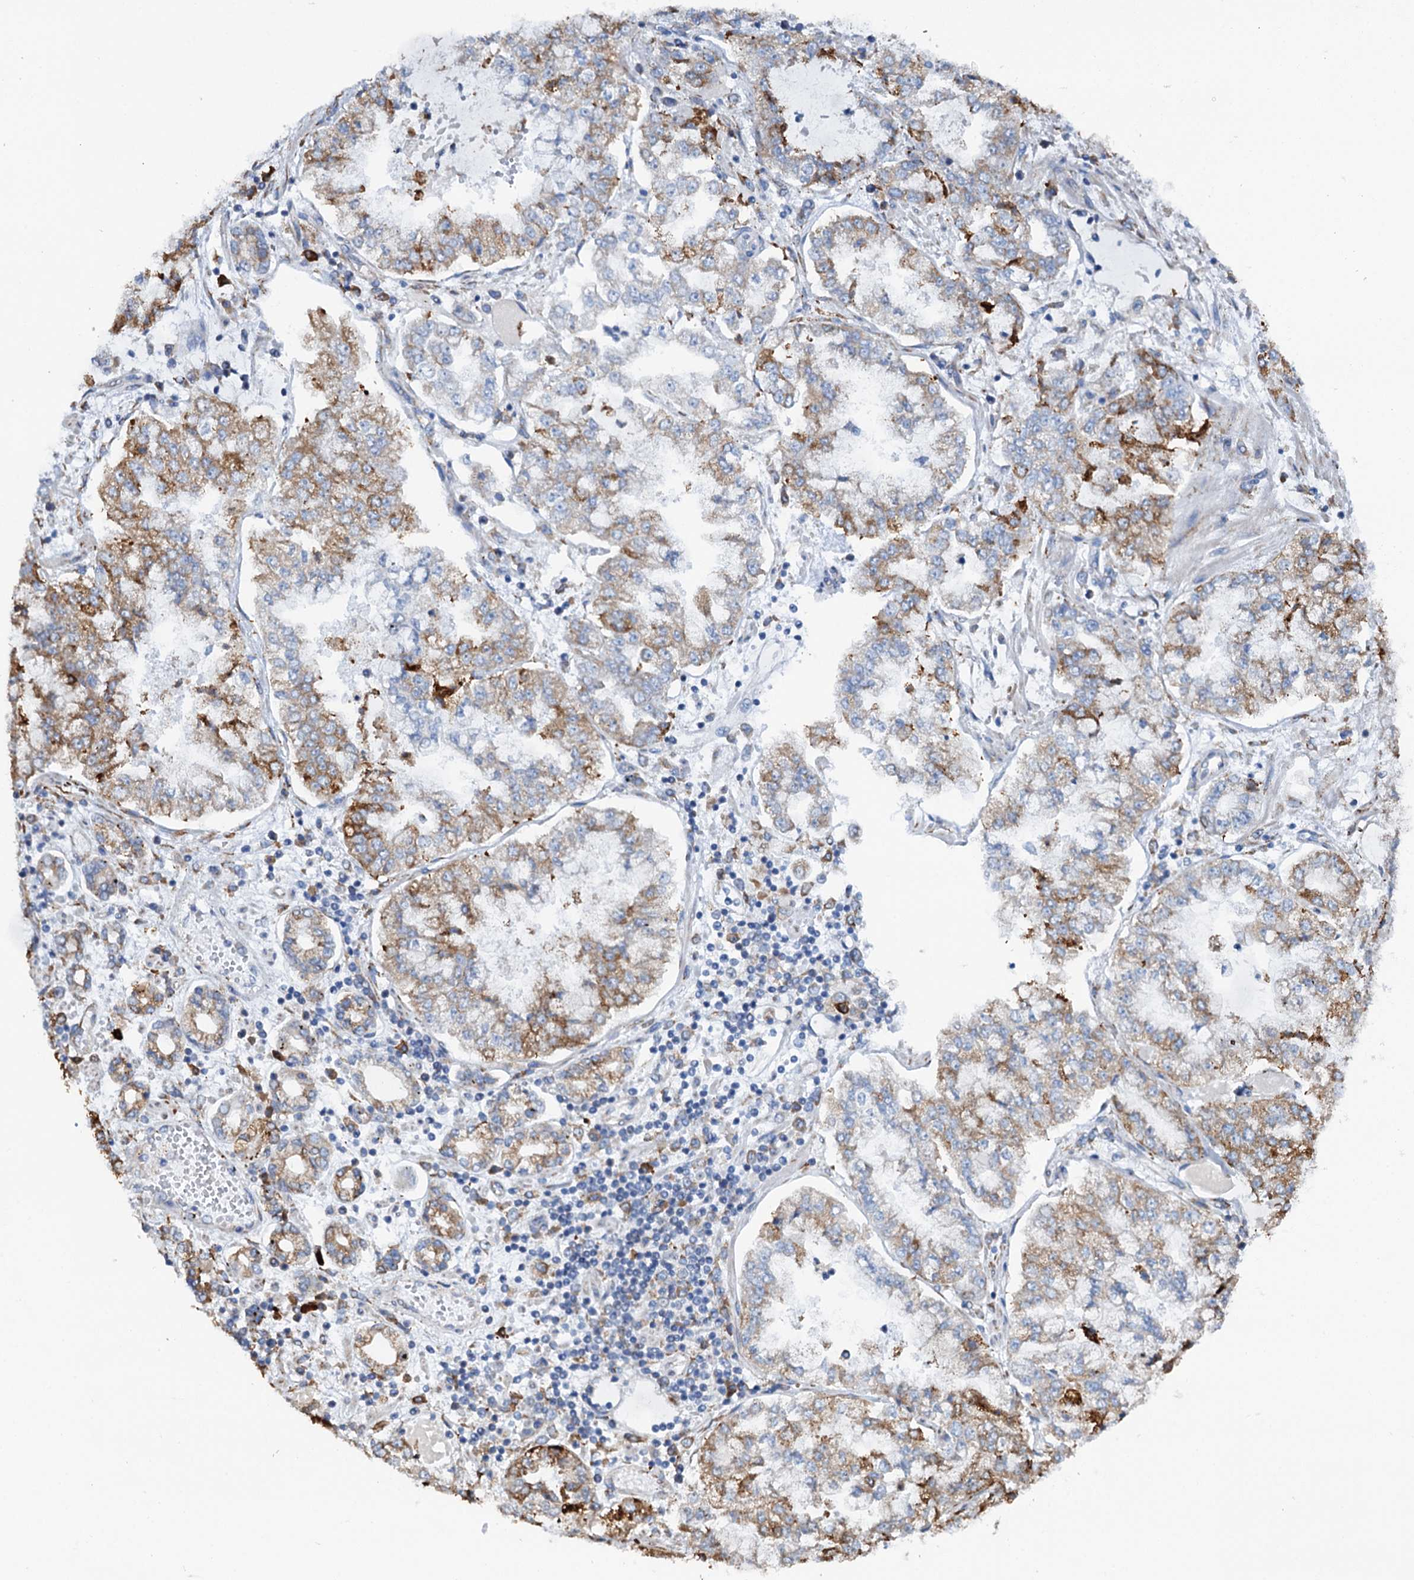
{"staining": {"intensity": "moderate", "quantity": "25%-75%", "location": "cytoplasmic/membranous"}, "tissue": "stomach cancer", "cell_type": "Tumor cells", "image_type": "cancer", "snomed": [{"axis": "morphology", "description": "Adenocarcinoma, NOS"}, {"axis": "topography", "description": "Stomach"}], "caption": "Stomach cancer (adenocarcinoma) stained with a protein marker shows moderate staining in tumor cells.", "gene": "SHE", "patient": {"sex": "male", "age": 76}}